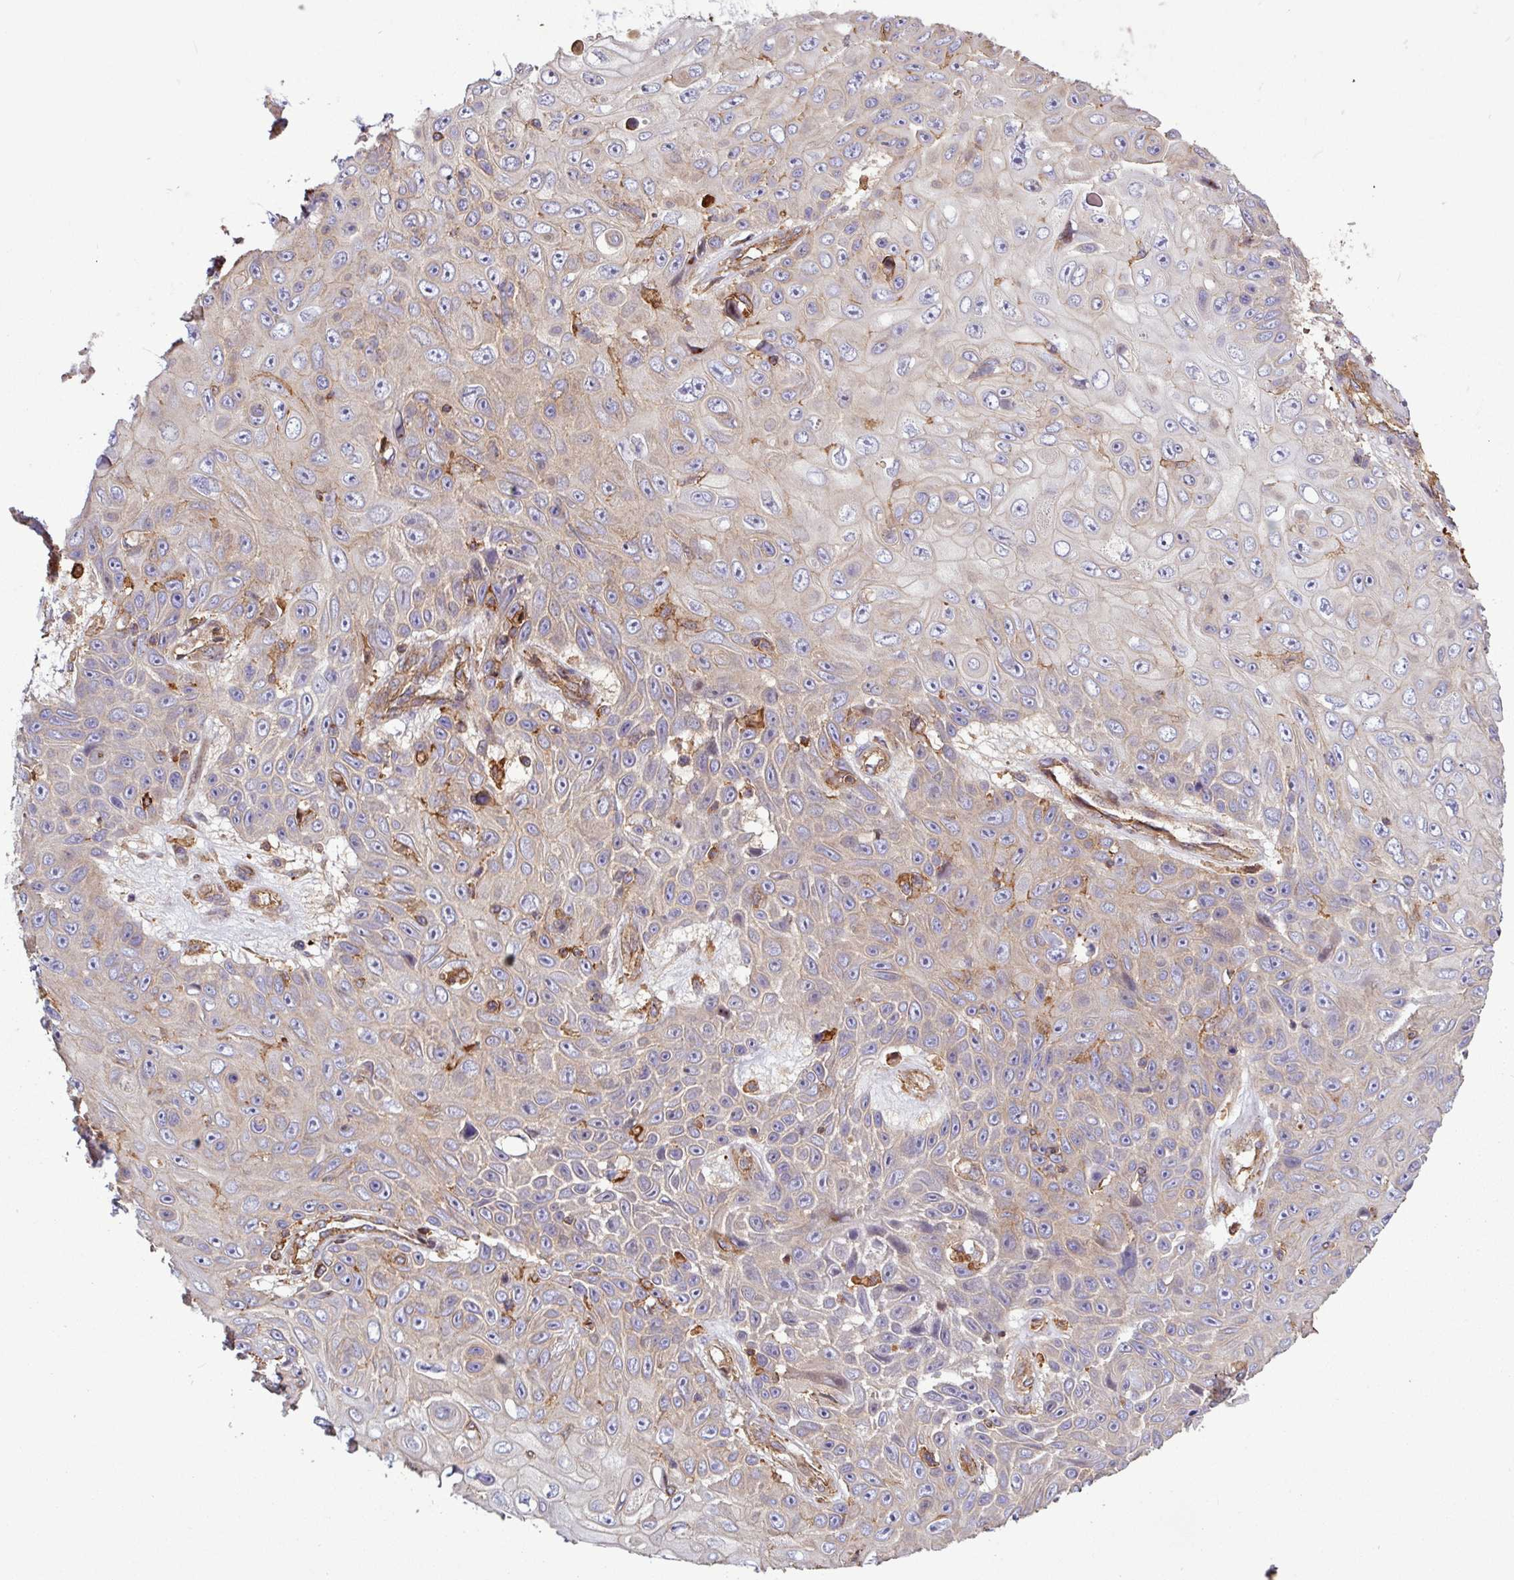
{"staining": {"intensity": "weak", "quantity": "<25%", "location": "cytoplasmic/membranous"}, "tissue": "skin cancer", "cell_type": "Tumor cells", "image_type": "cancer", "snomed": [{"axis": "morphology", "description": "Squamous cell carcinoma, NOS"}, {"axis": "topography", "description": "Skin"}], "caption": "DAB immunohistochemical staining of skin squamous cell carcinoma demonstrates no significant positivity in tumor cells.", "gene": "ACTR3", "patient": {"sex": "male", "age": 82}}